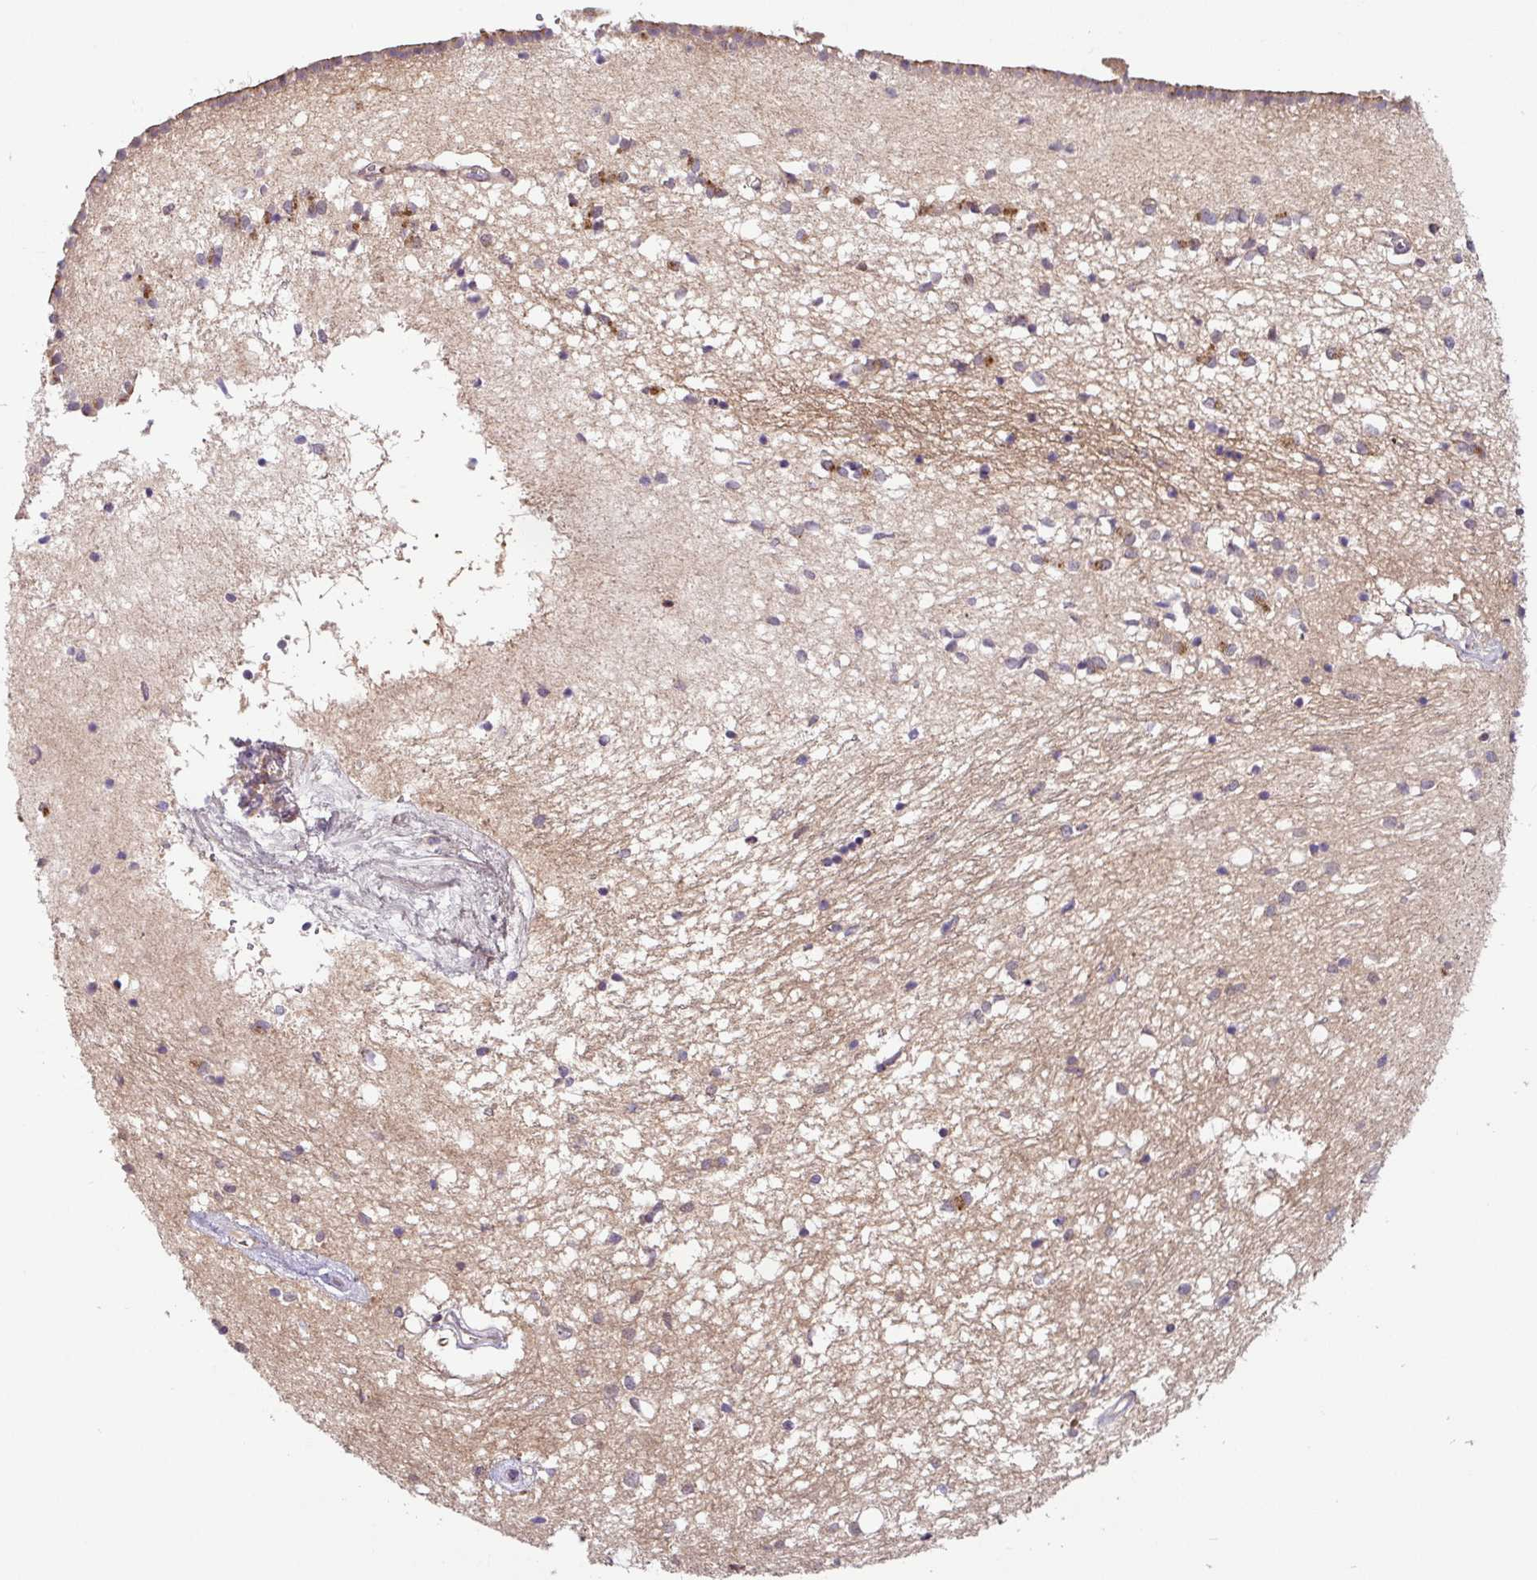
{"staining": {"intensity": "moderate", "quantity": ">75%", "location": "cytoplasmic/membranous"}, "tissue": "caudate", "cell_type": "Glial cells", "image_type": "normal", "snomed": [{"axis": "morphology", "description": "Normal tissue, NOS"}, {"axis": "topography", "description": "Lateral ventricle wall"}], "caption": "Protein analysis of normal caudate shows moderate cytoplasmic/membranous staining in approximately >75% of glial cells. Using DAB (3,3'-diaminobenzidine) (brown) and hematoxylin (blue) stains, captured at high magnification using brightfield microscopy.", "gene": "SHB", "patient": {"sex": "male", "age": 70}}